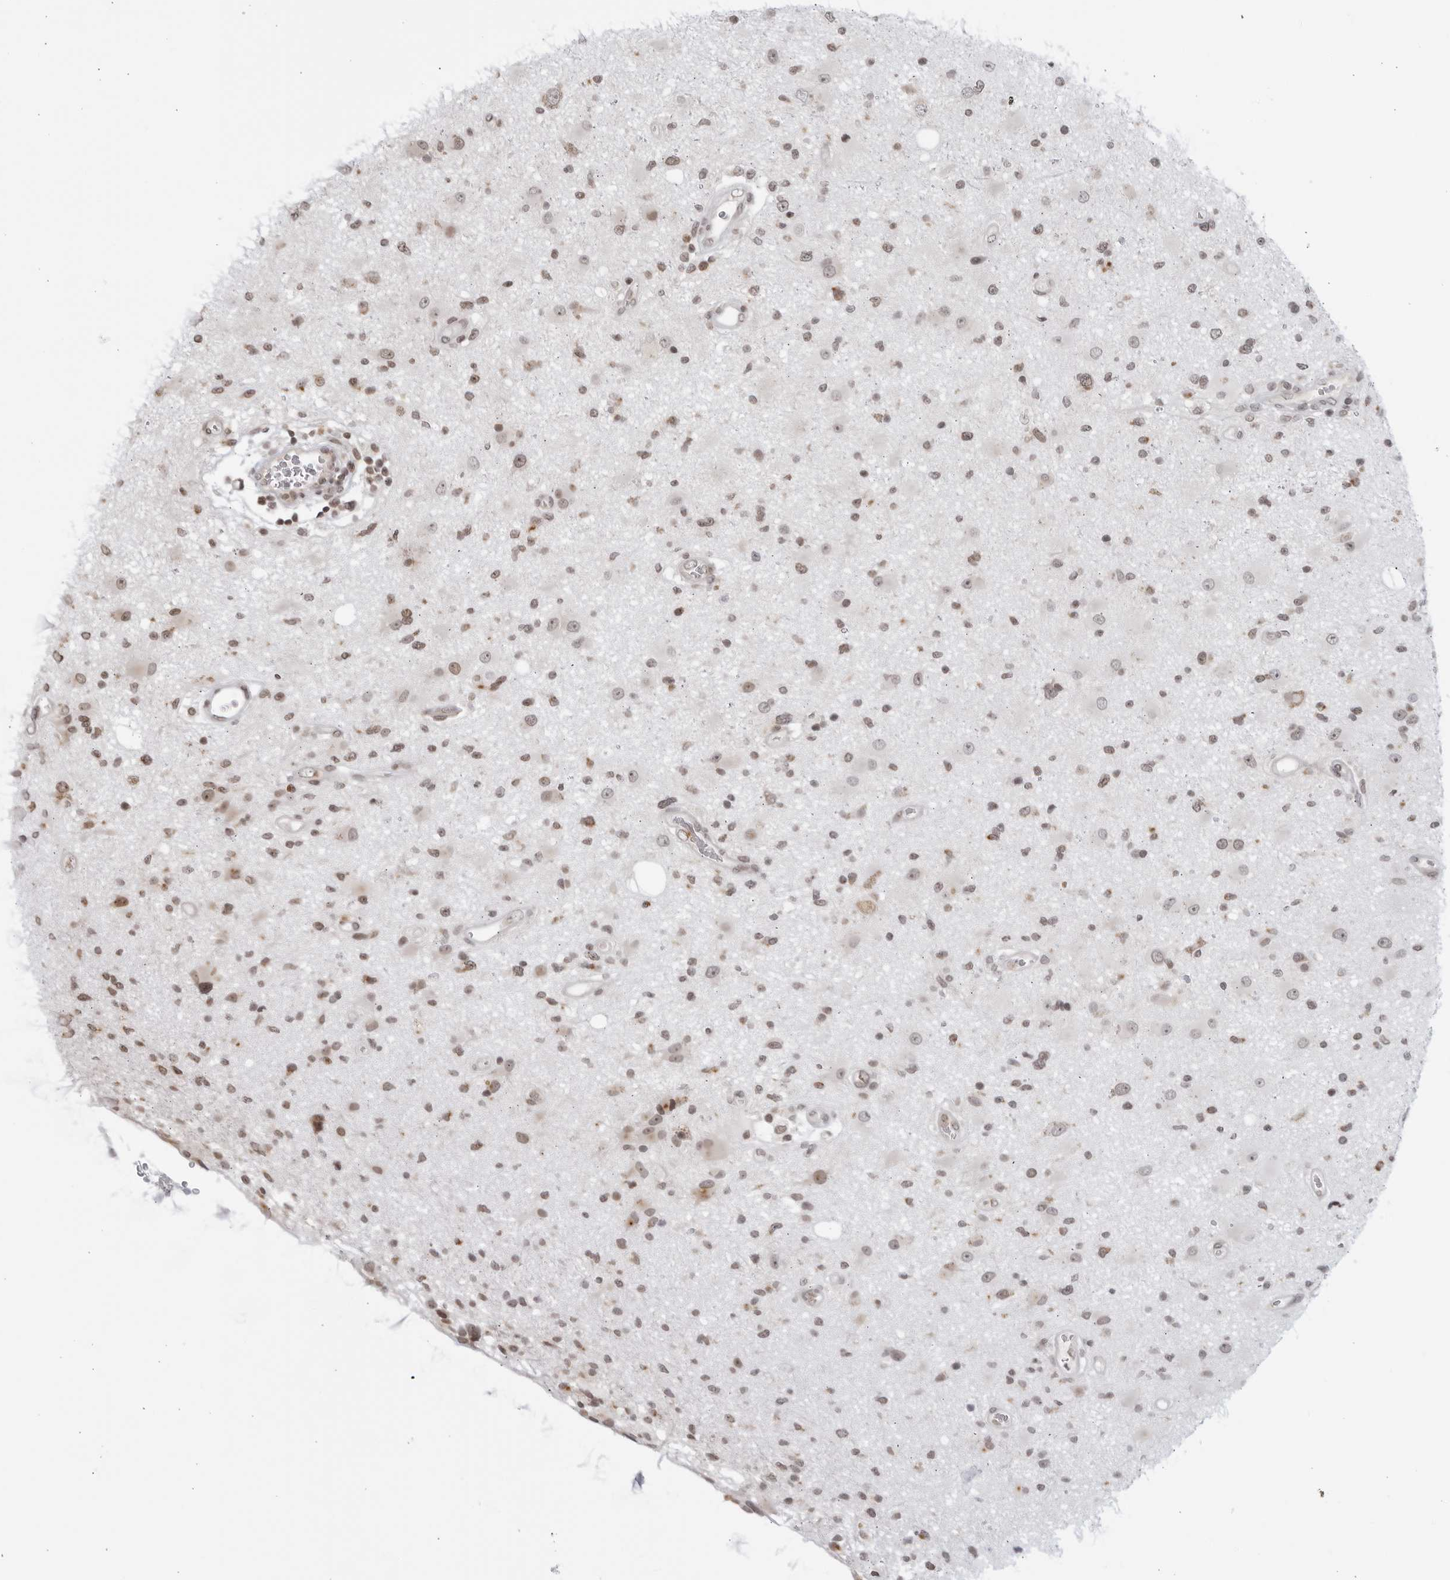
{"staining": {"intensity": "weak", "quantity": "<25%", "location": "cytoplasmic/membranous,nuclear"}, "tissue": "glioma", "cell_type": "Tumor cells", "image_type": "cancer", "snomed": [{"axis": "morphology", "description": "Glioma, malignant, High grade"}, {"axis": "topography", "description": "Brain"}], "caption": "IHC histopathology image of glioma stained for a protein (brown), which demonstrates no staining in tumor cells. (DAB (3,3'-diaminobenzidine) immunohistochemistry (IHC), high magnification).", "gene": "RAB11FIP3", "patient": {"sex": "male", "age": 33}}